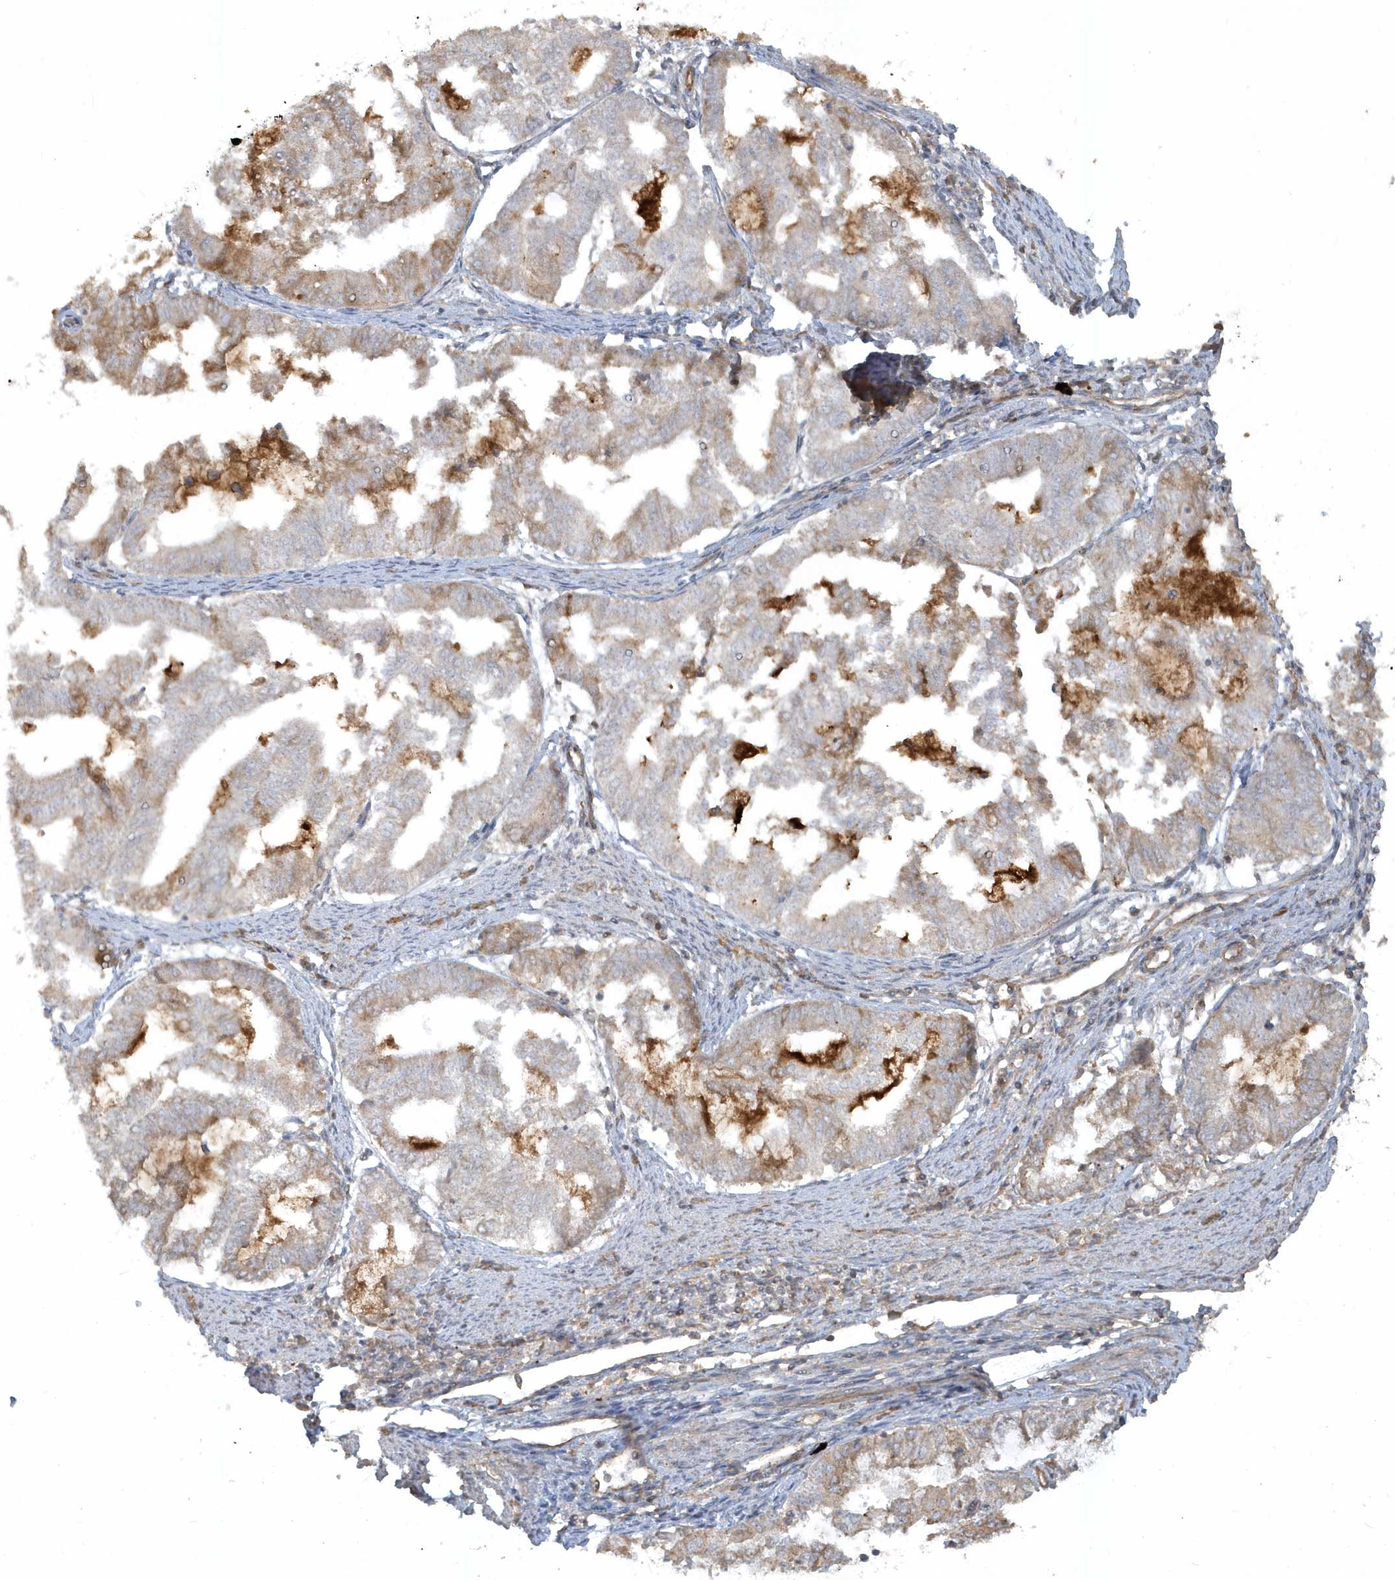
{"staining": {"intensity": "moderate", "quantity": "<25%", "location": "cytoplasmic/membranous"}, "tissue": "endometrial cancer", "cell_type": "Tumor cells", "image_type": "cancer", "snomed": [{"axis": "morphology", "description": "Adenocarcinoma, NOS"}, {"axis": "topography", "description": "Endometrium"}], "caption": "The photomicrograph demonstrates a brown stain indicating the presence of a protein in the cytoplasmic/membranous of tumor cells in endometrial cancer. The staining was performed using DAB (3,3'-diaminobenzidine), with brown indicating positive protein expression. Nuclei are stained blue with hematoxylin.", "gene": "STIM2", "patient": {"sex": "female", "age": 79}}